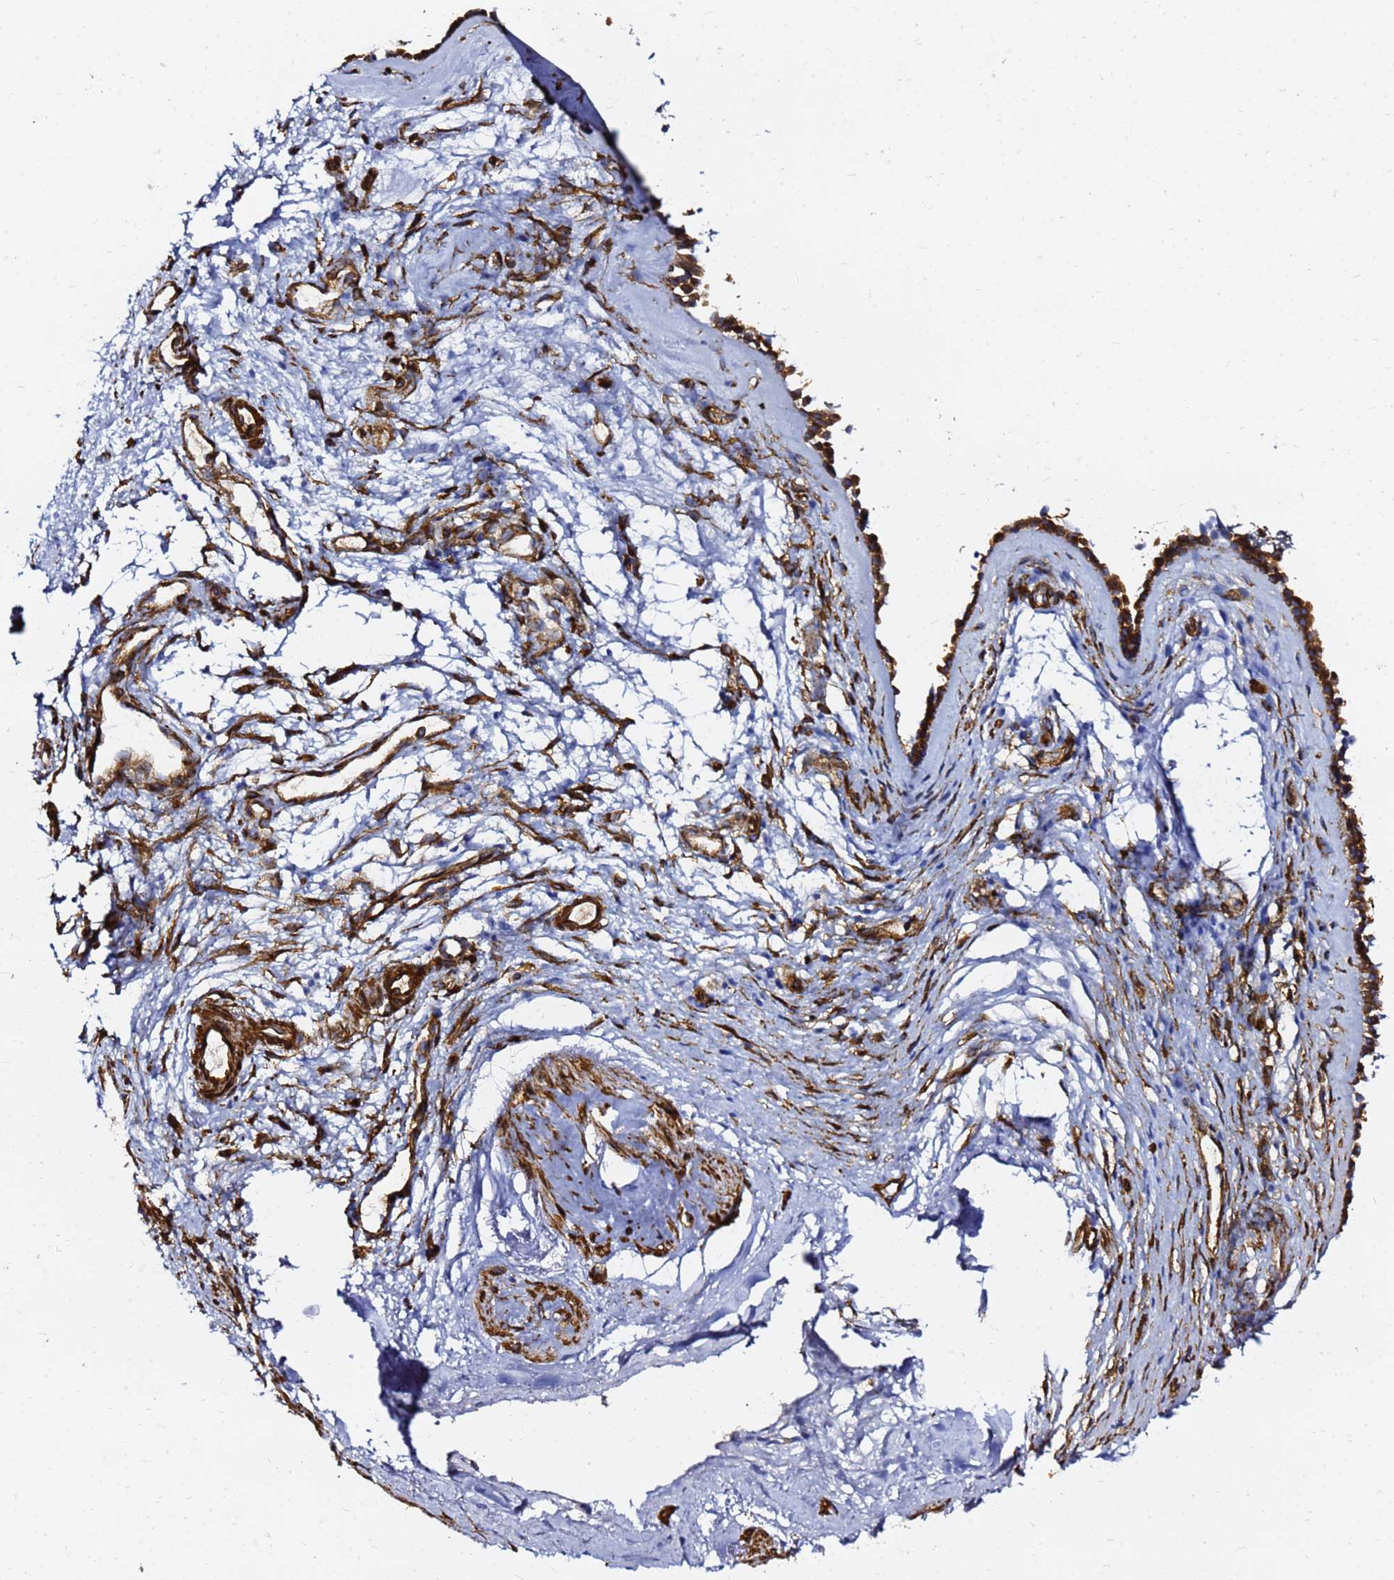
{"staining": {"intensity": "strong", "quantity": ">75%", "location": "cytoplasmic/membranous"}, "tissue": "nasopharynx", "cell_type": "Respiratory epithelial cells", "image_type": "normal", "snomed": [{"axis": "morphology", "description": "Normal tissue, NOS"}, {"axis": "topography", "description": "Nasopharynx"}], "caption": "A brown stain highlights strong cytoplasmic/membranous expression of a protein in respiratory epithelial cells of unremarkable nasopharynx.", "gene": "TUBA8", "patient": {"sex": "male", "age": 82}}